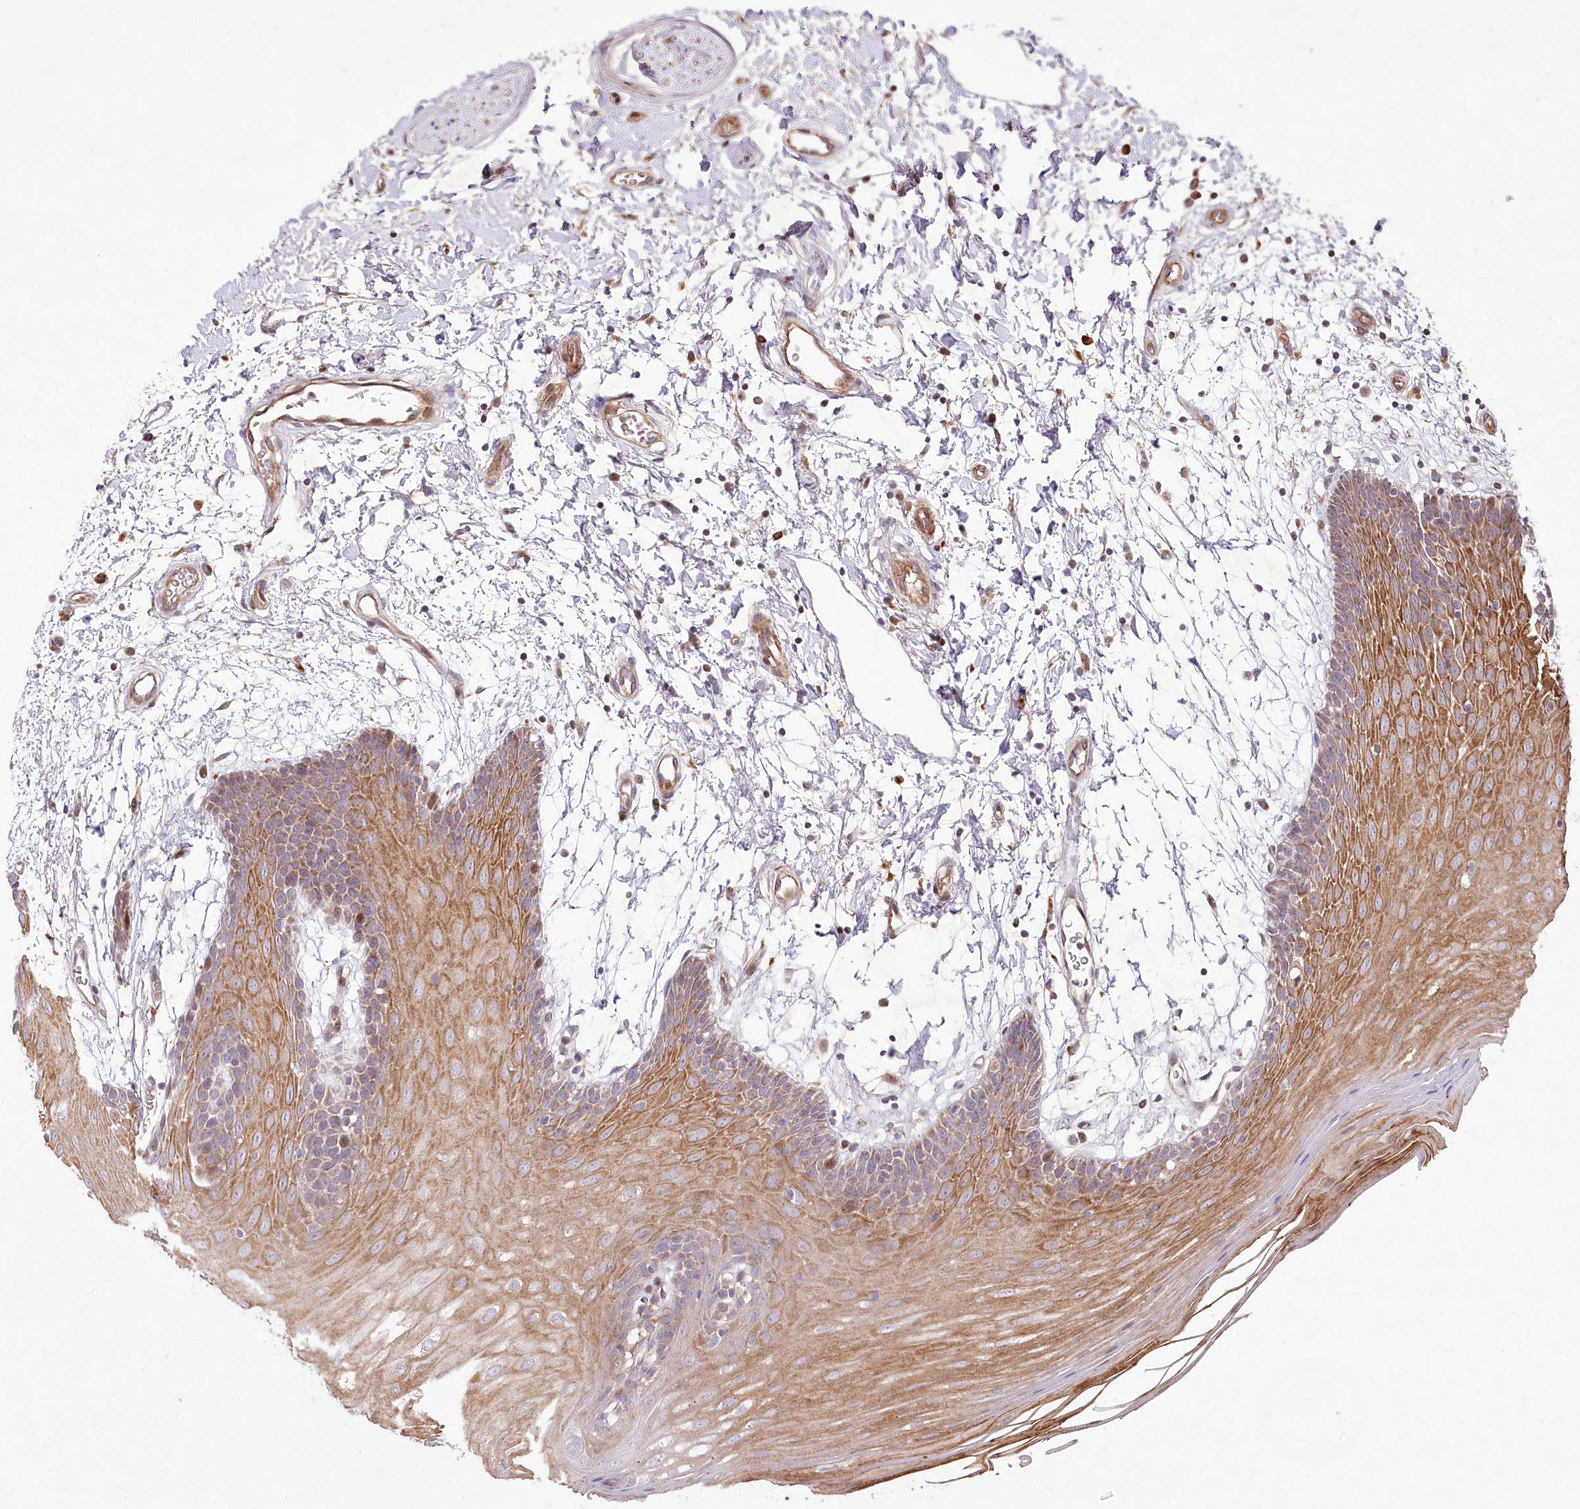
{"staining": {"intensity": "moderate", "quantity": "25%-75%", "location": "cytoplasmic/membranous"}, "tissue": "oral mucosa", "cell_type": "Squamous epithelial cells", "image_type": "normal", "snomed": [{"axis": "morphology", "description": "Normal tissue, NOS"}, {"axis": "topography", "description": "Skeletal muscle"}, {"axis": "topography", "description": "Oral tissue"}, {"axis": "topography", "description": "Salivary gland"}, {"axis": "topography", "description": "Peripheral nerve tissue"}], "caption": "Oral mucosa was stained to show a protein in brown. There is medium levels of moderate cytoplasmic/membranous staining in approximately 25%-75% of squamous epithelial cells. The staining is performed using DAB (3,3'-diaminobenzidine) brown chromogen to label protein expression. The nuclei are counter-stained blue using hematoxylin.", "gene": "PSTK", "patient": {"sex": "male", "age": 54}}